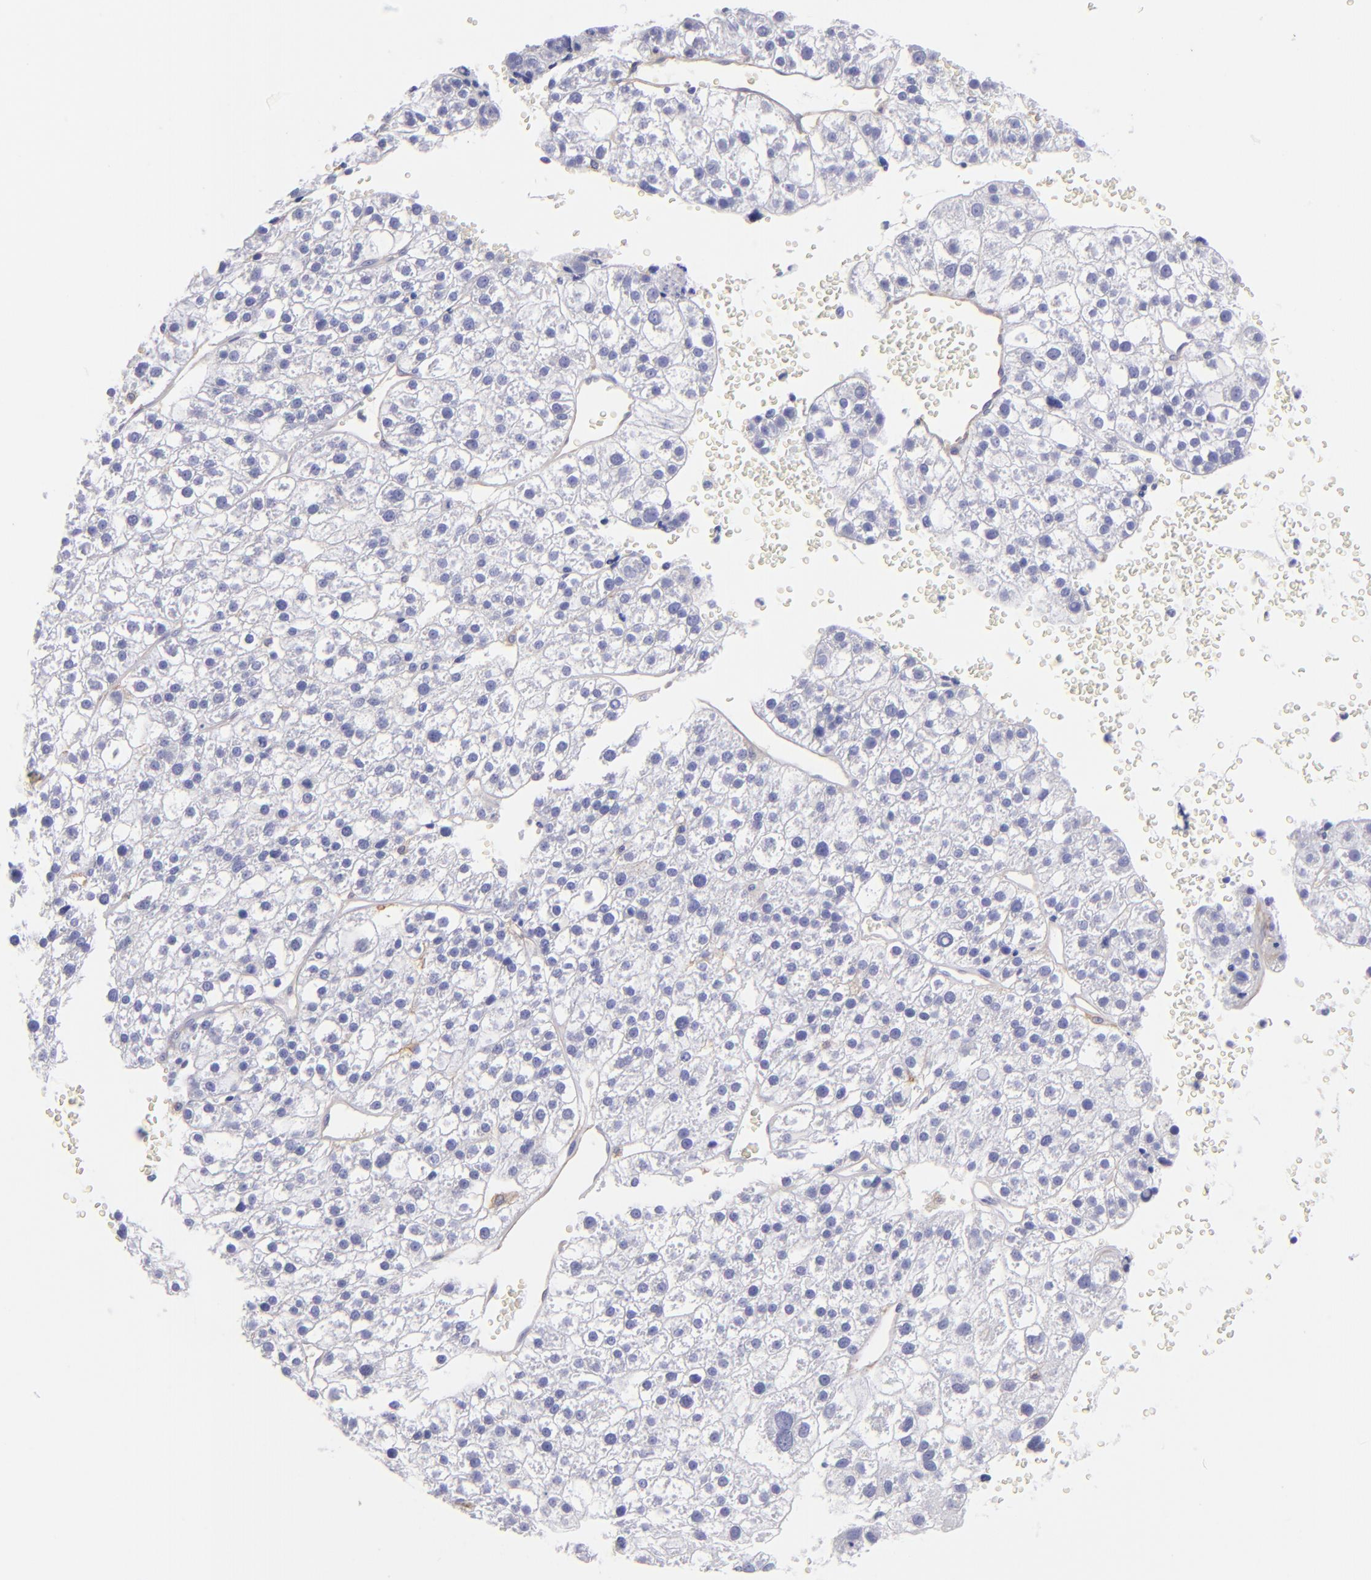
{"staining": {"intensity": "negative", "quantity": "none", "location": "none"}, "tissue": "liver cancer", "cell_type": "Tumor cells", "image_type": "cancer", "snomed": [{"axis": "morphology", "description": "Carcinoma, Hepatocellular, NOS"}, {"axis": "topography", "description": "Liver"}], "caption": "High power microscopy image of an immunohistochemistry (IHC) photomicrograph of liver cancer, revealing no significant staining in tumor cells.", "gene": "ENTPD1", "patient": {"sex": "female", "age": 85}}